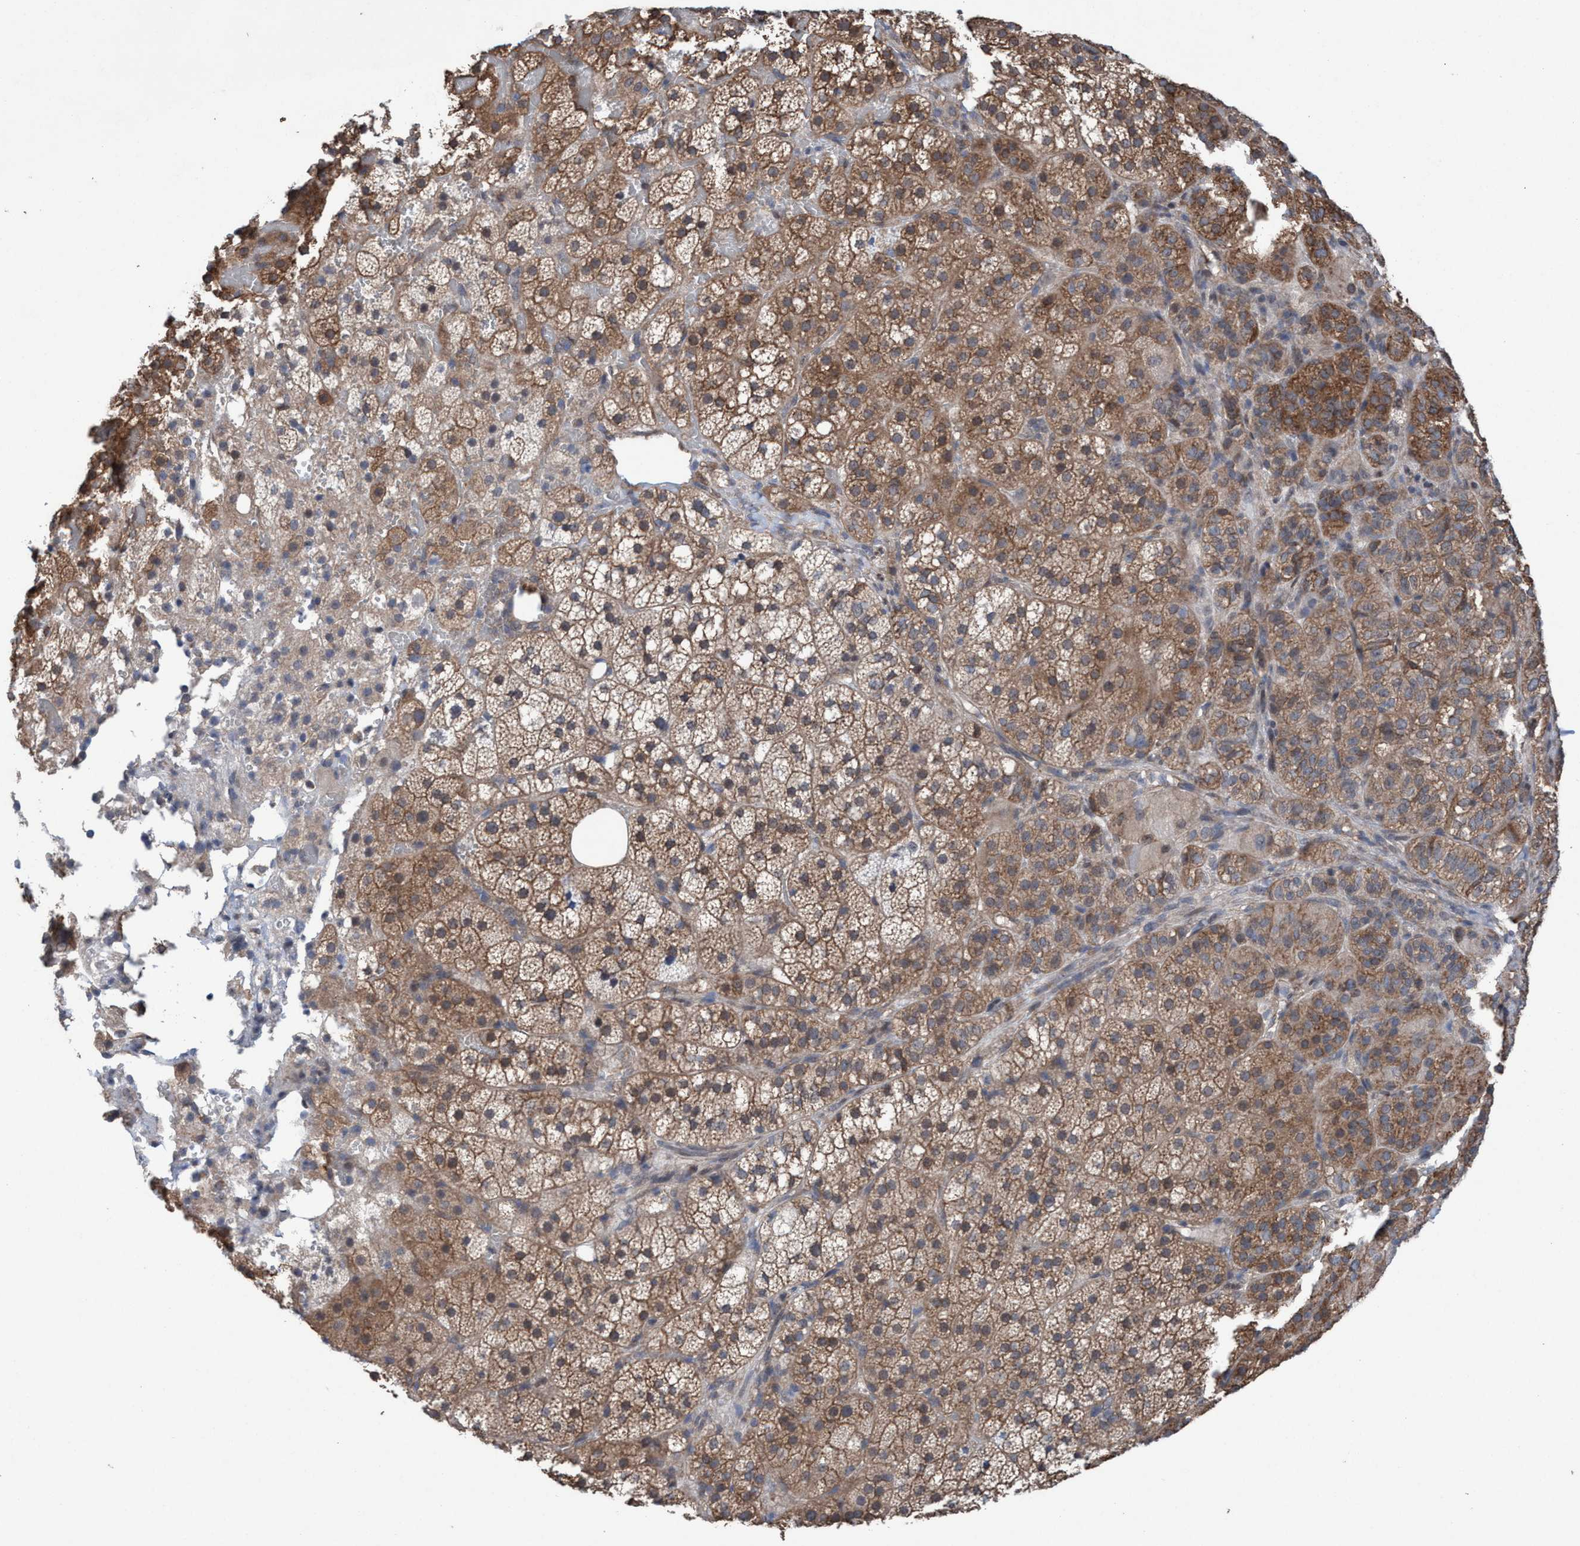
{"staining": {"intensity": "moderate", "quantity": ">75%", "location": "cytoplasmic/membranous"}, "tissue": "adrenal gland", "cell_type": "Glandular cells", "image_type": "normal", "snomed": [{"axis": "morphology", "description": "Normal tissue, NOS"}, {"axis": "topography", "description": "Adrenal gland"}], "caption": "Immunohistochemical staining of benign human adrenal gland displays medium levels of moderate cytoplasmic/membranous positivity in approximately >75% of glandular cells.", "gene": "METAP2", "patient": {"sex": "female", "age": 59}}